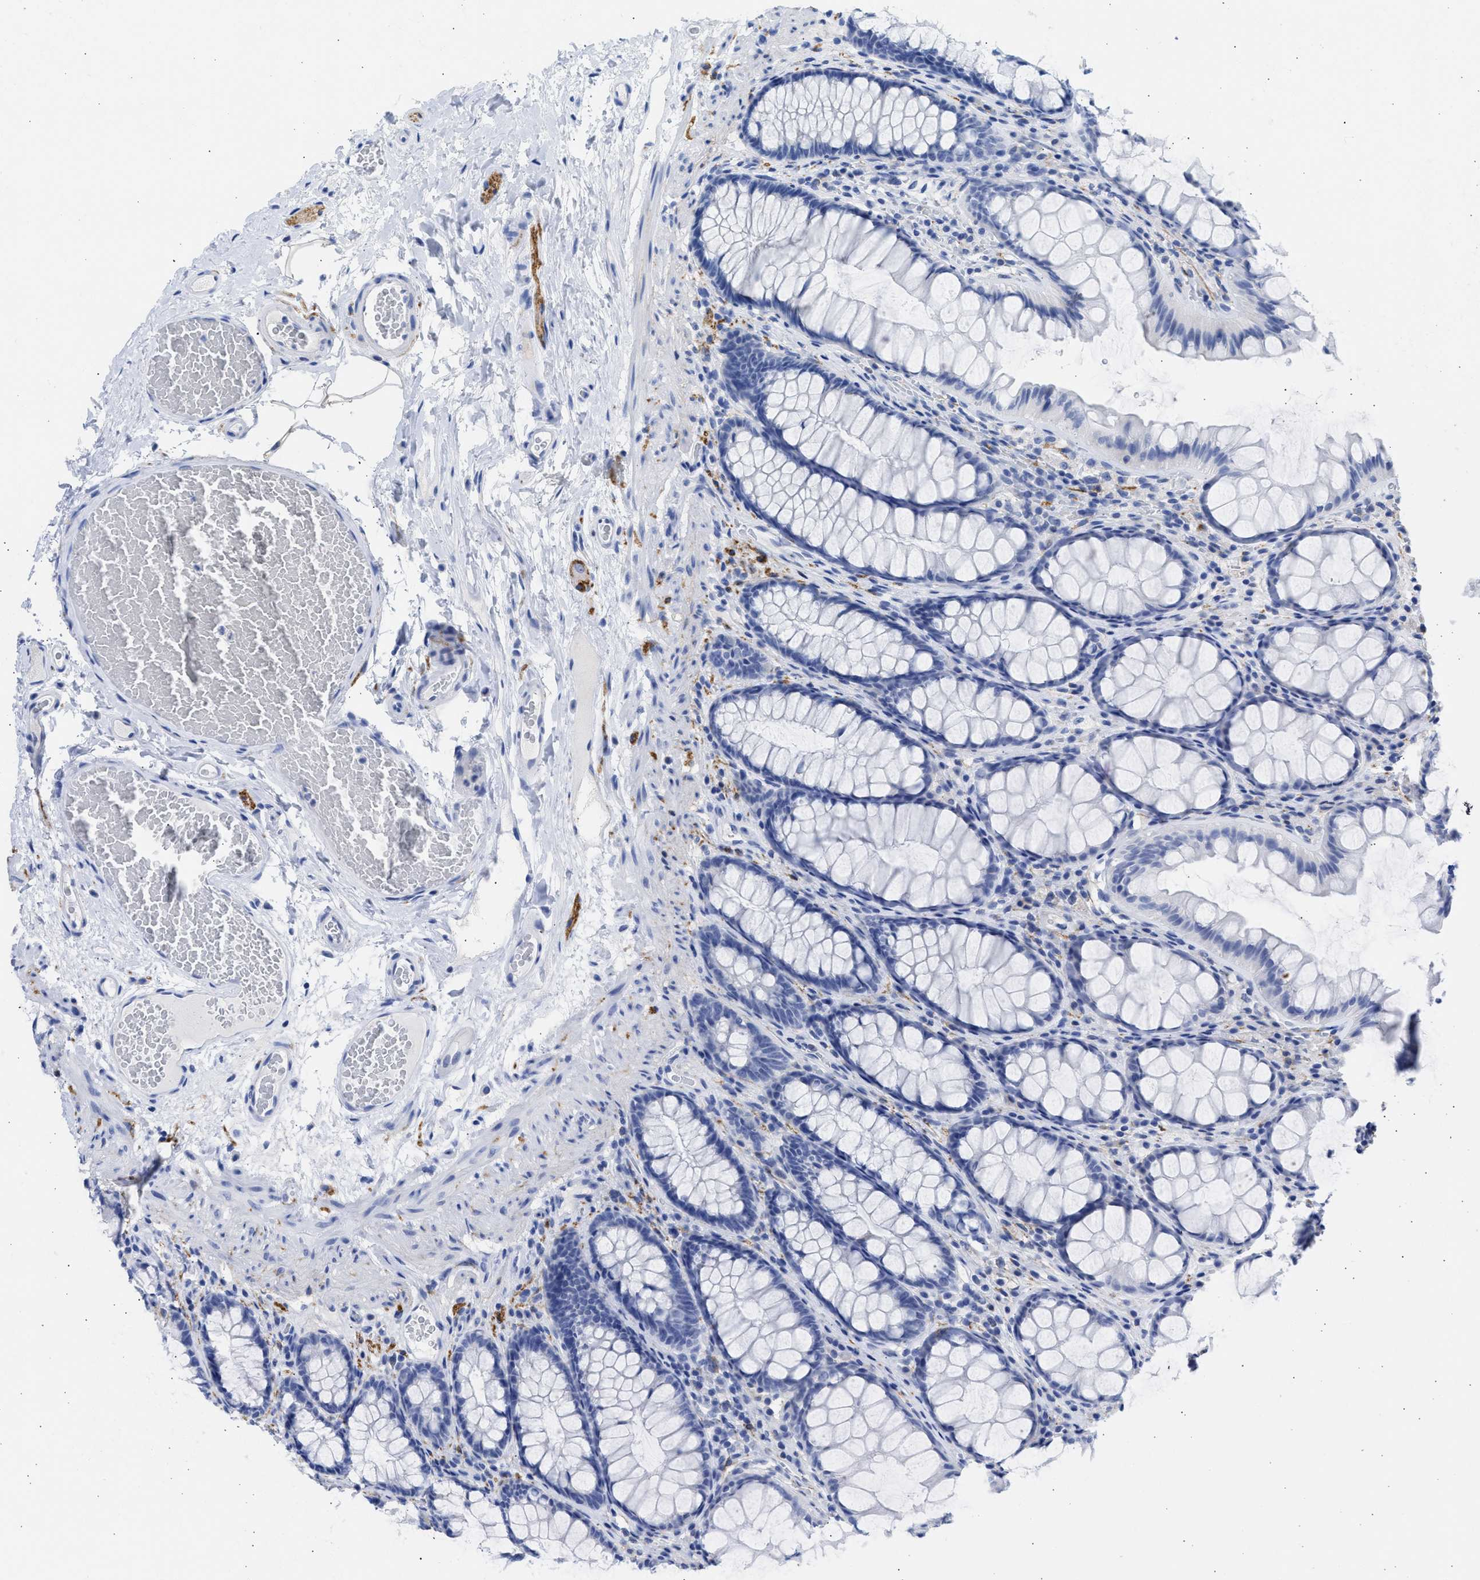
{"staining": {"intensity": "negative", "quantity": "none", "location": "none"}, "tissue": "colon", "cell_type": "Endothelial cells", "image_type": "normal", "snomed": [{"axis": "morphology", "description": "Normal tissue, NOS"}, {"axis": "topography", "description": "Colon"}], "caption": "Benign colon was stained to show a protein in brown. There is no significant positivity in endothelial cells. Nuclei are stained in blue.", "gene": "NCAM1", "patient": {"sex": "female", "age": 55}}